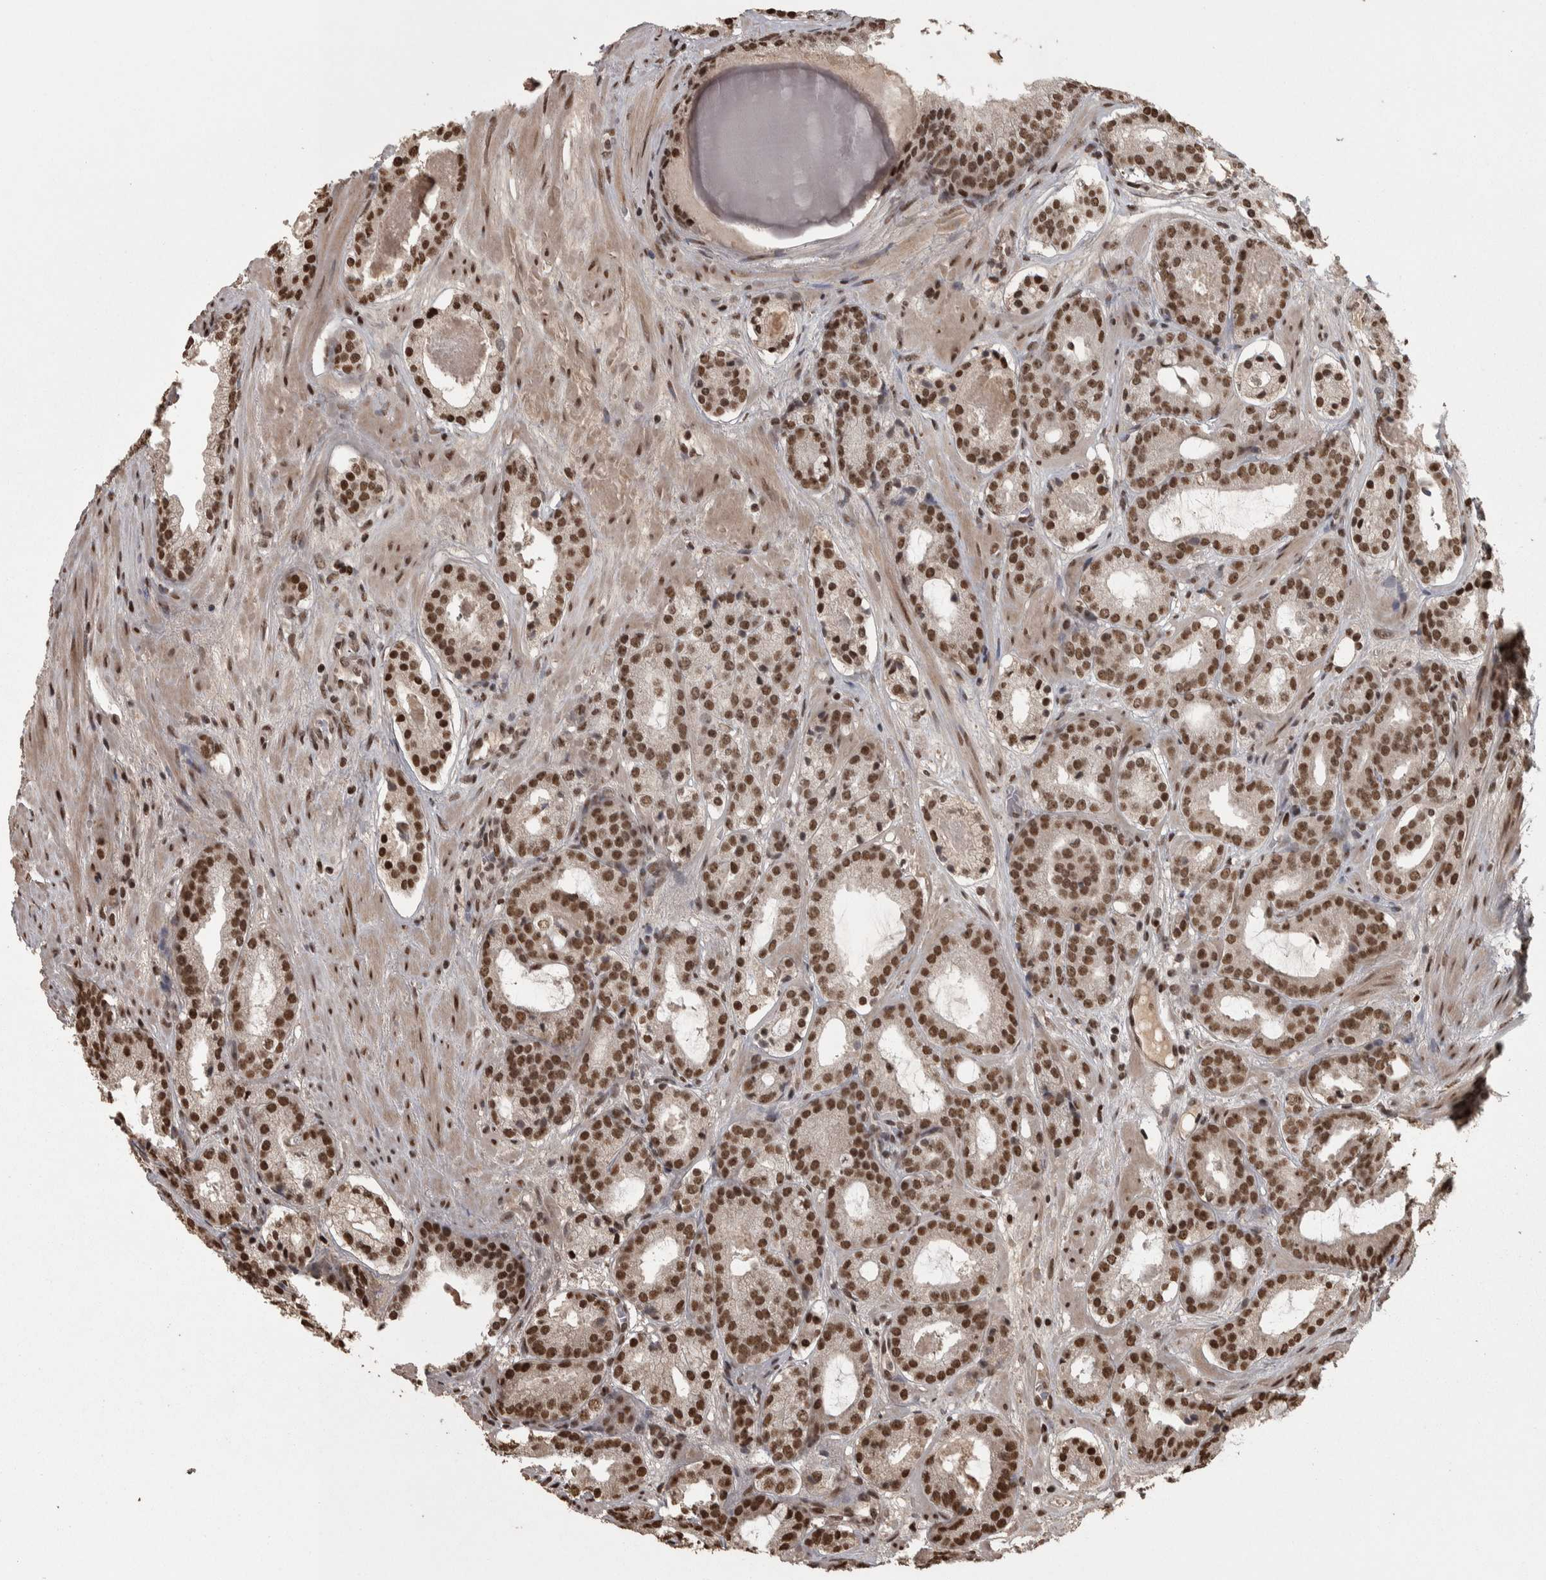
{"staining": {"intensity": "moderate", "quantity": ">75%", "location": "cytoplasmic/membranous"}, "tissue": "prostate cancer", "cell_type": "Tumor cells", "image_type": "cancer", "snomed": [{"axis": "morphology", "description": "Adenocarcinoma, Low grade"}, {"axis": "topography", "description": "Prostate"}], "caption": "Prostate cancer (low-grade adenocarcinoma) stained for a protein (brown) demonstrates moderate cytoplasmic/membranous positive staining in about >75% of tumor cells.", "gene": "ZFHX4", "patient": {"sex": "male", "age": 69}}